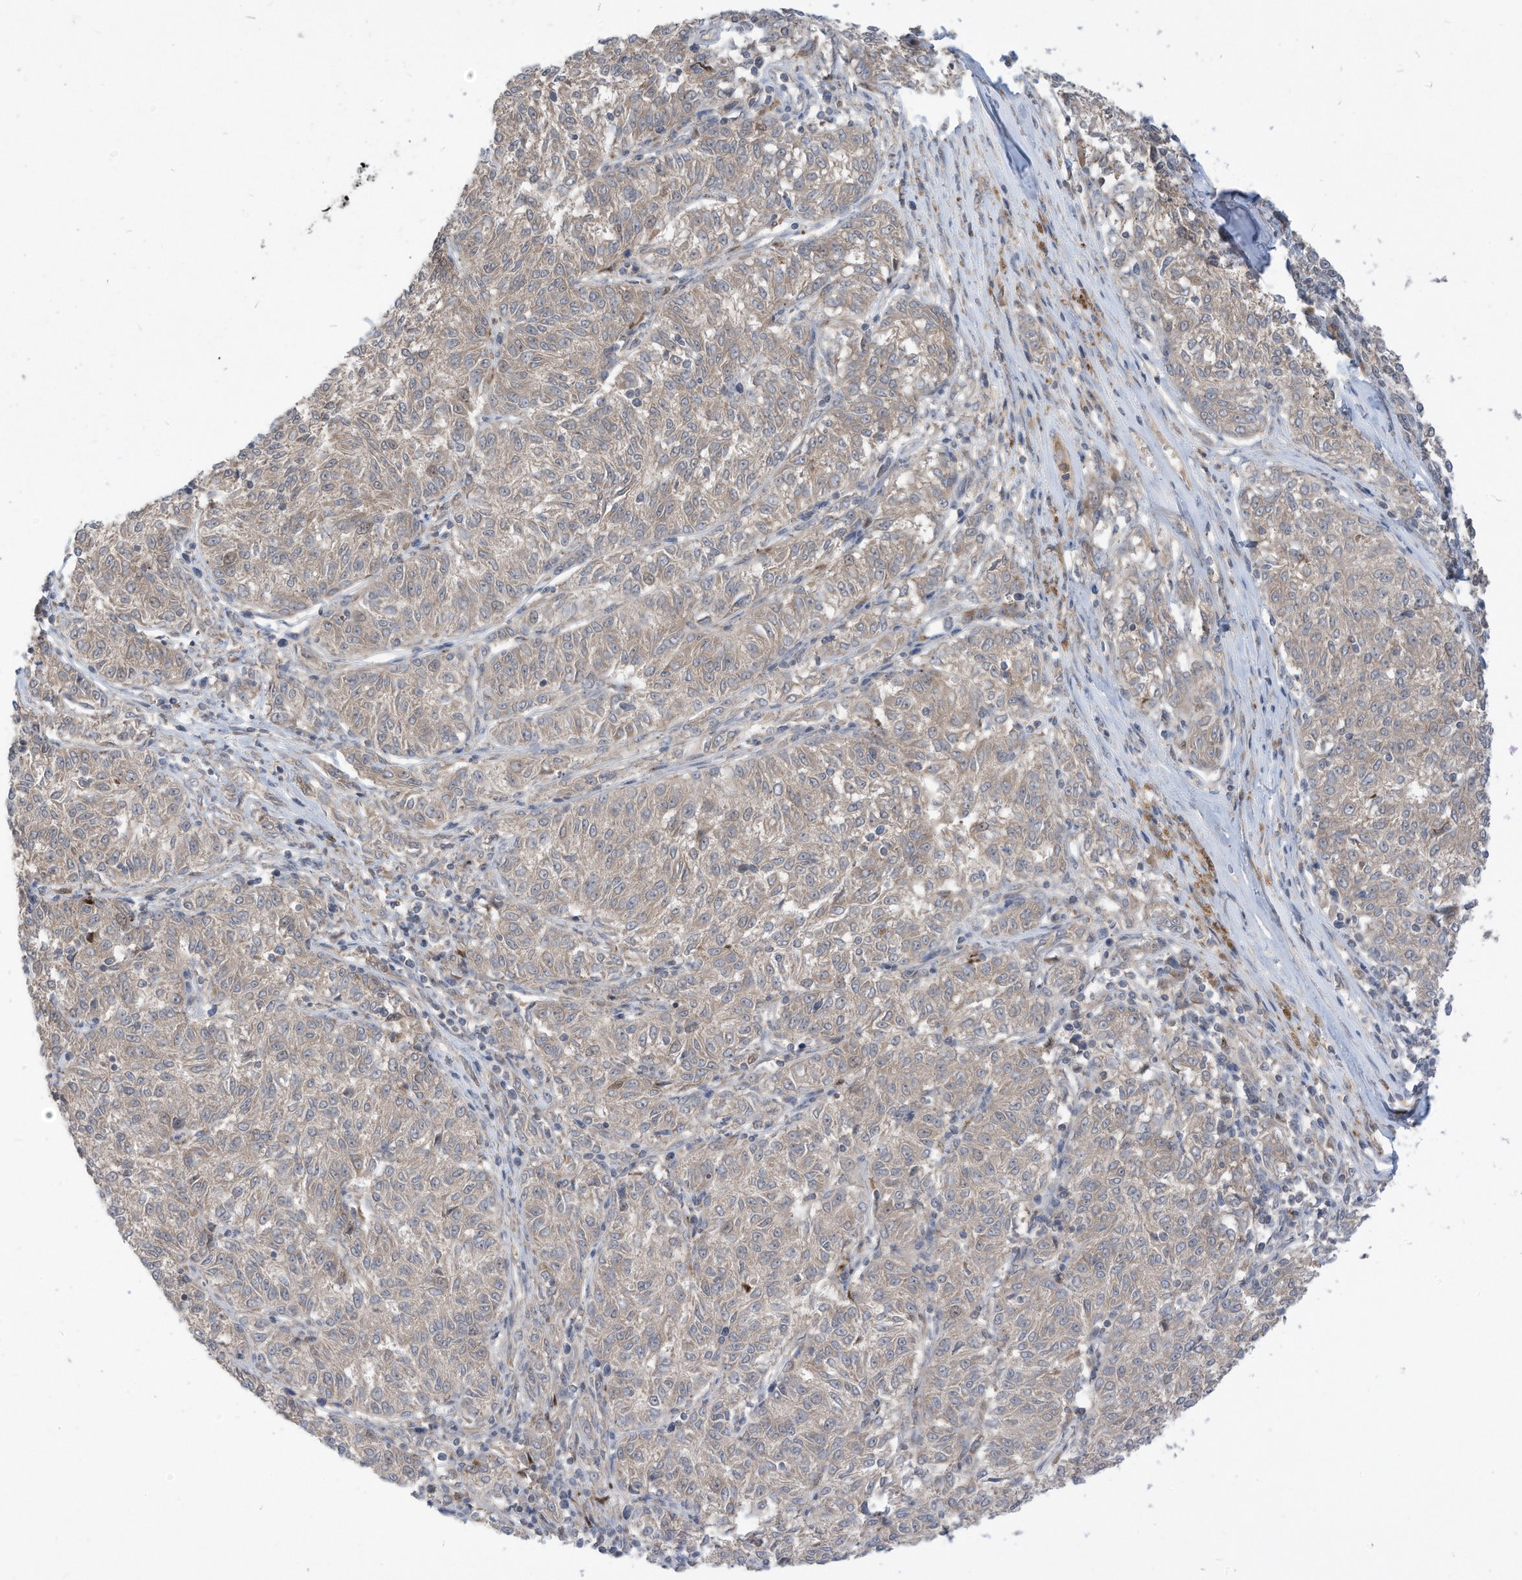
{"staining": {"intensity": "negative", "quantity": "none", "location": "none"}, "tissue": "melanoma", "cell_type": "Tumor cells", "image_type": "cancer", "snomed": [{"axis": "morphology", "description": "Malignant melanoma, NOS"}, {"axis": "topography", "description": "Skin"}], "caption": "Immunohistochemical staining of human malignant melanoma displays no significant staining in tumor cells. (Brightfield microscopy of DAB (3,3'-diaminobenzidine) IHC at high magnification).", "gene": "CNKSR1", "patient": {"sex": "female", "age": 72}}